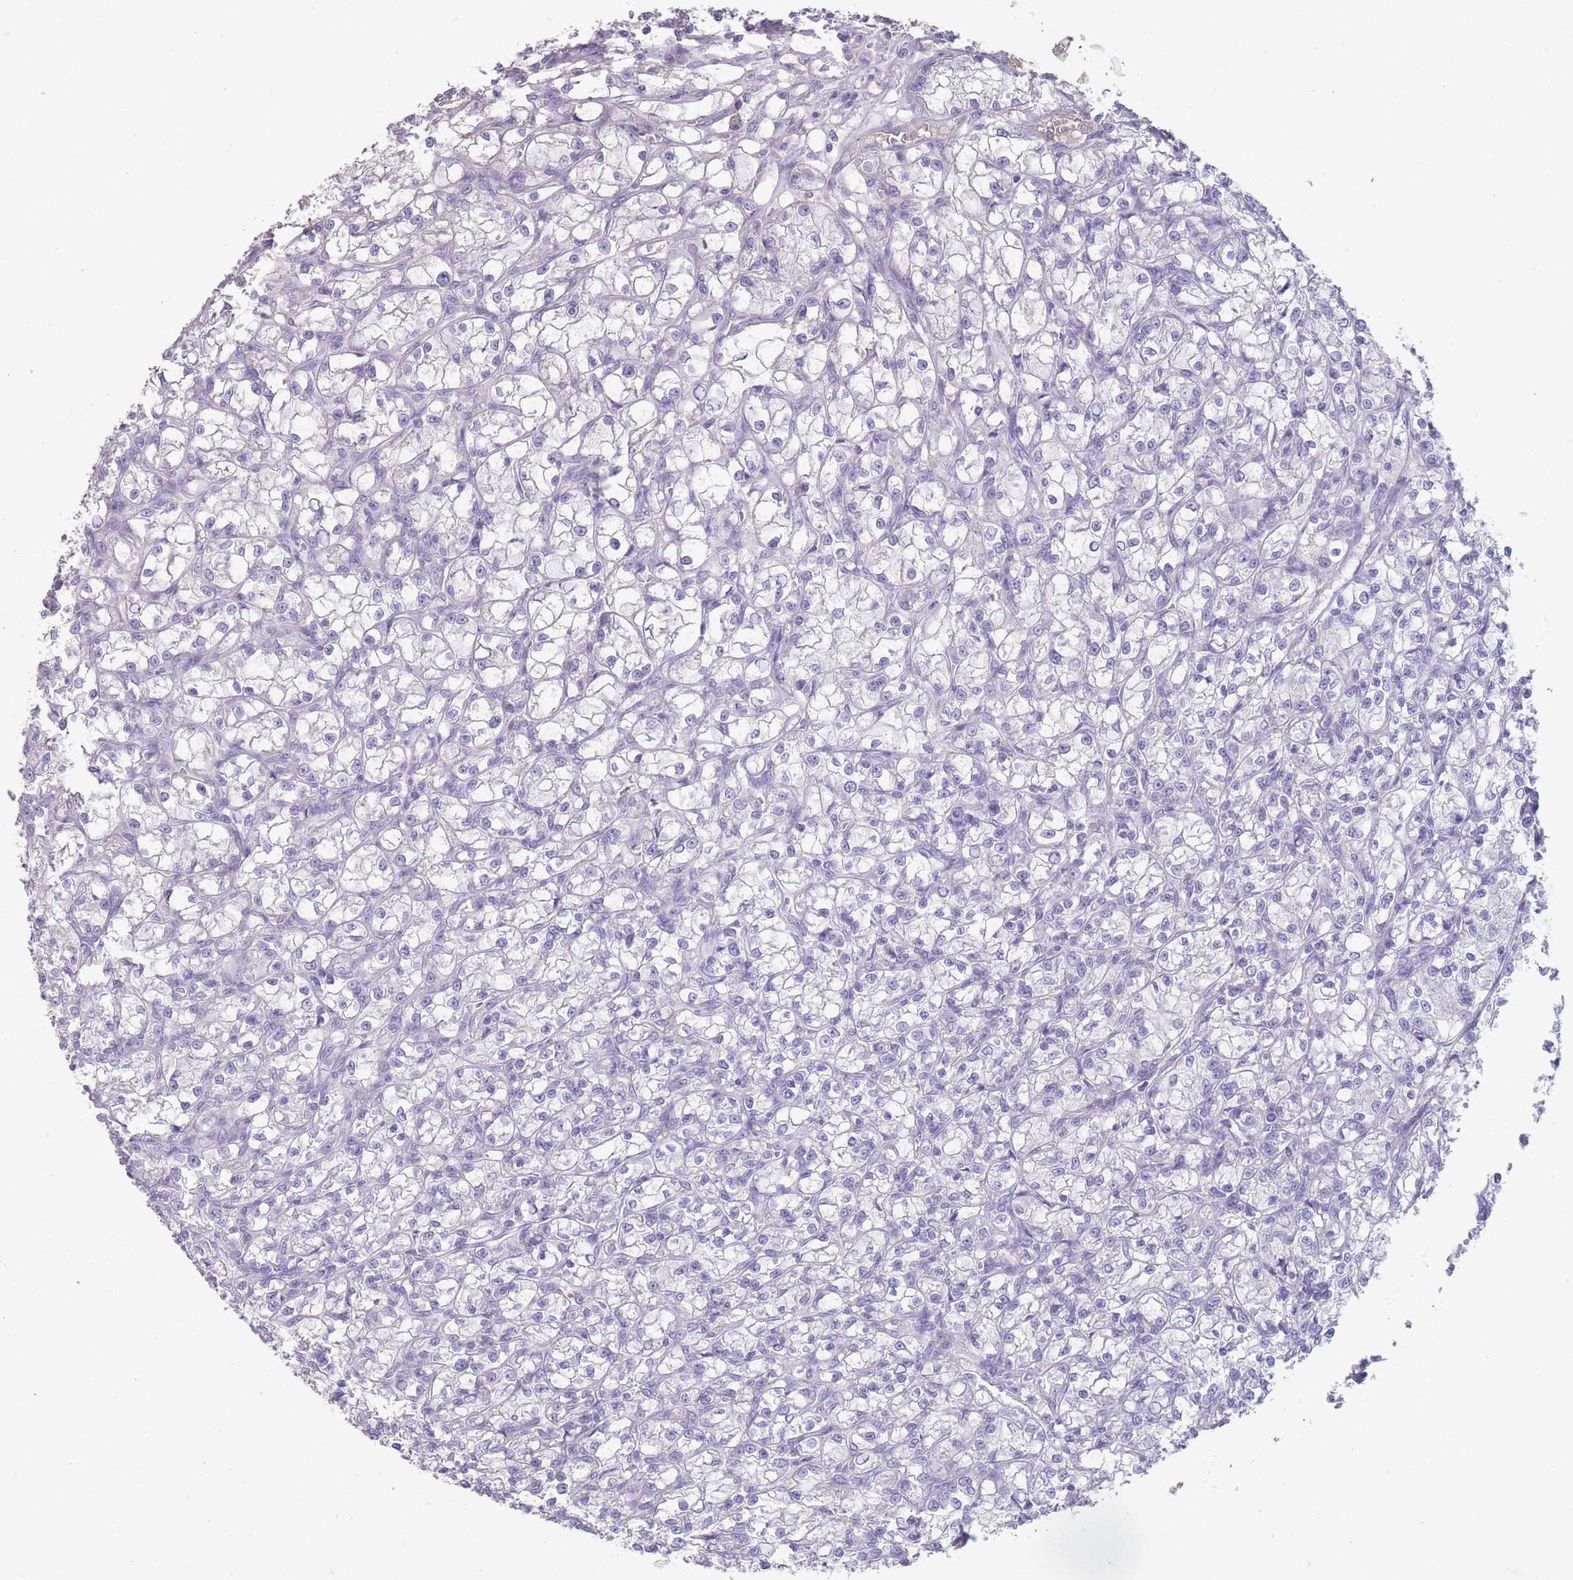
{"staining": {"intensity": "negative", "quantity": "none", "location": "none"}, "tissue": "renal cancer", "cell_type": "Tumor cells", "image_type": "cancer", "snomed": [{"axis": "morphology", "description": "Adenocarcinoma, NOS"}, {"axis": "topography", "description": "Kidney"}], "caption": "Protein analysis of renal cancer (adenocarcinoma) reveals no significant expression in tumor cells.", "gene": "RHBG", "patient": {"sex": "female", "age": 59}}